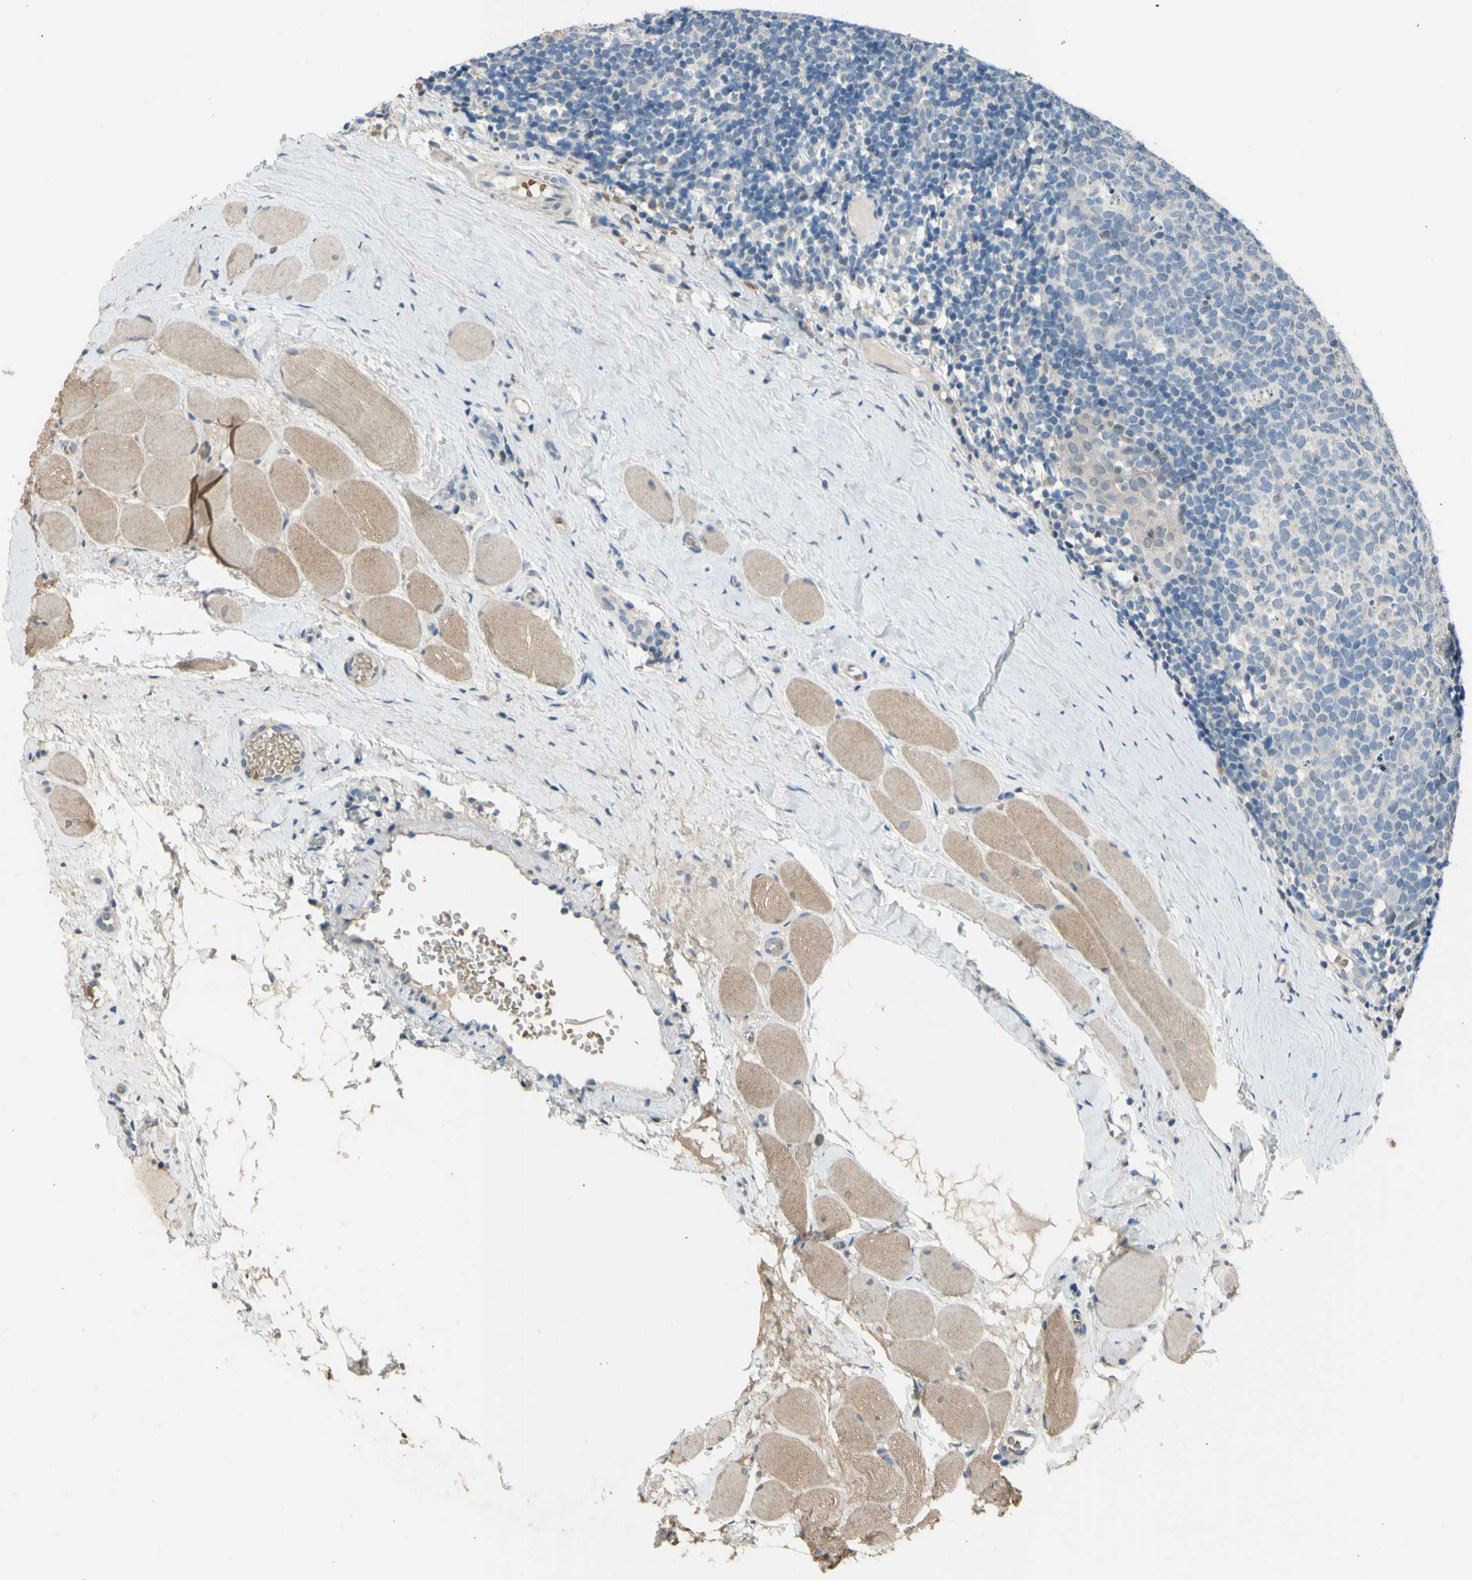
{"staining": {"intensity": "moderate", "quantity": "<25%", "location": "nuclear"}, "tissue": "tonsil", "cell_type": "Germinal center cells", "image_type": "normal", "snomed": [{"axis": "morphology", "description": "Normal tissue, NOS"}, {"axis": "topography", "description": "Tonsil"}], "caption": "Protein expression analysis of unremarkable tonsil reveals moderate nuclear positivity in approximately <25% of germinal center cells. Nuclei are stained in blue.", "gene": "ZNF184", "patient": {"sex": "female", "age": 19}}